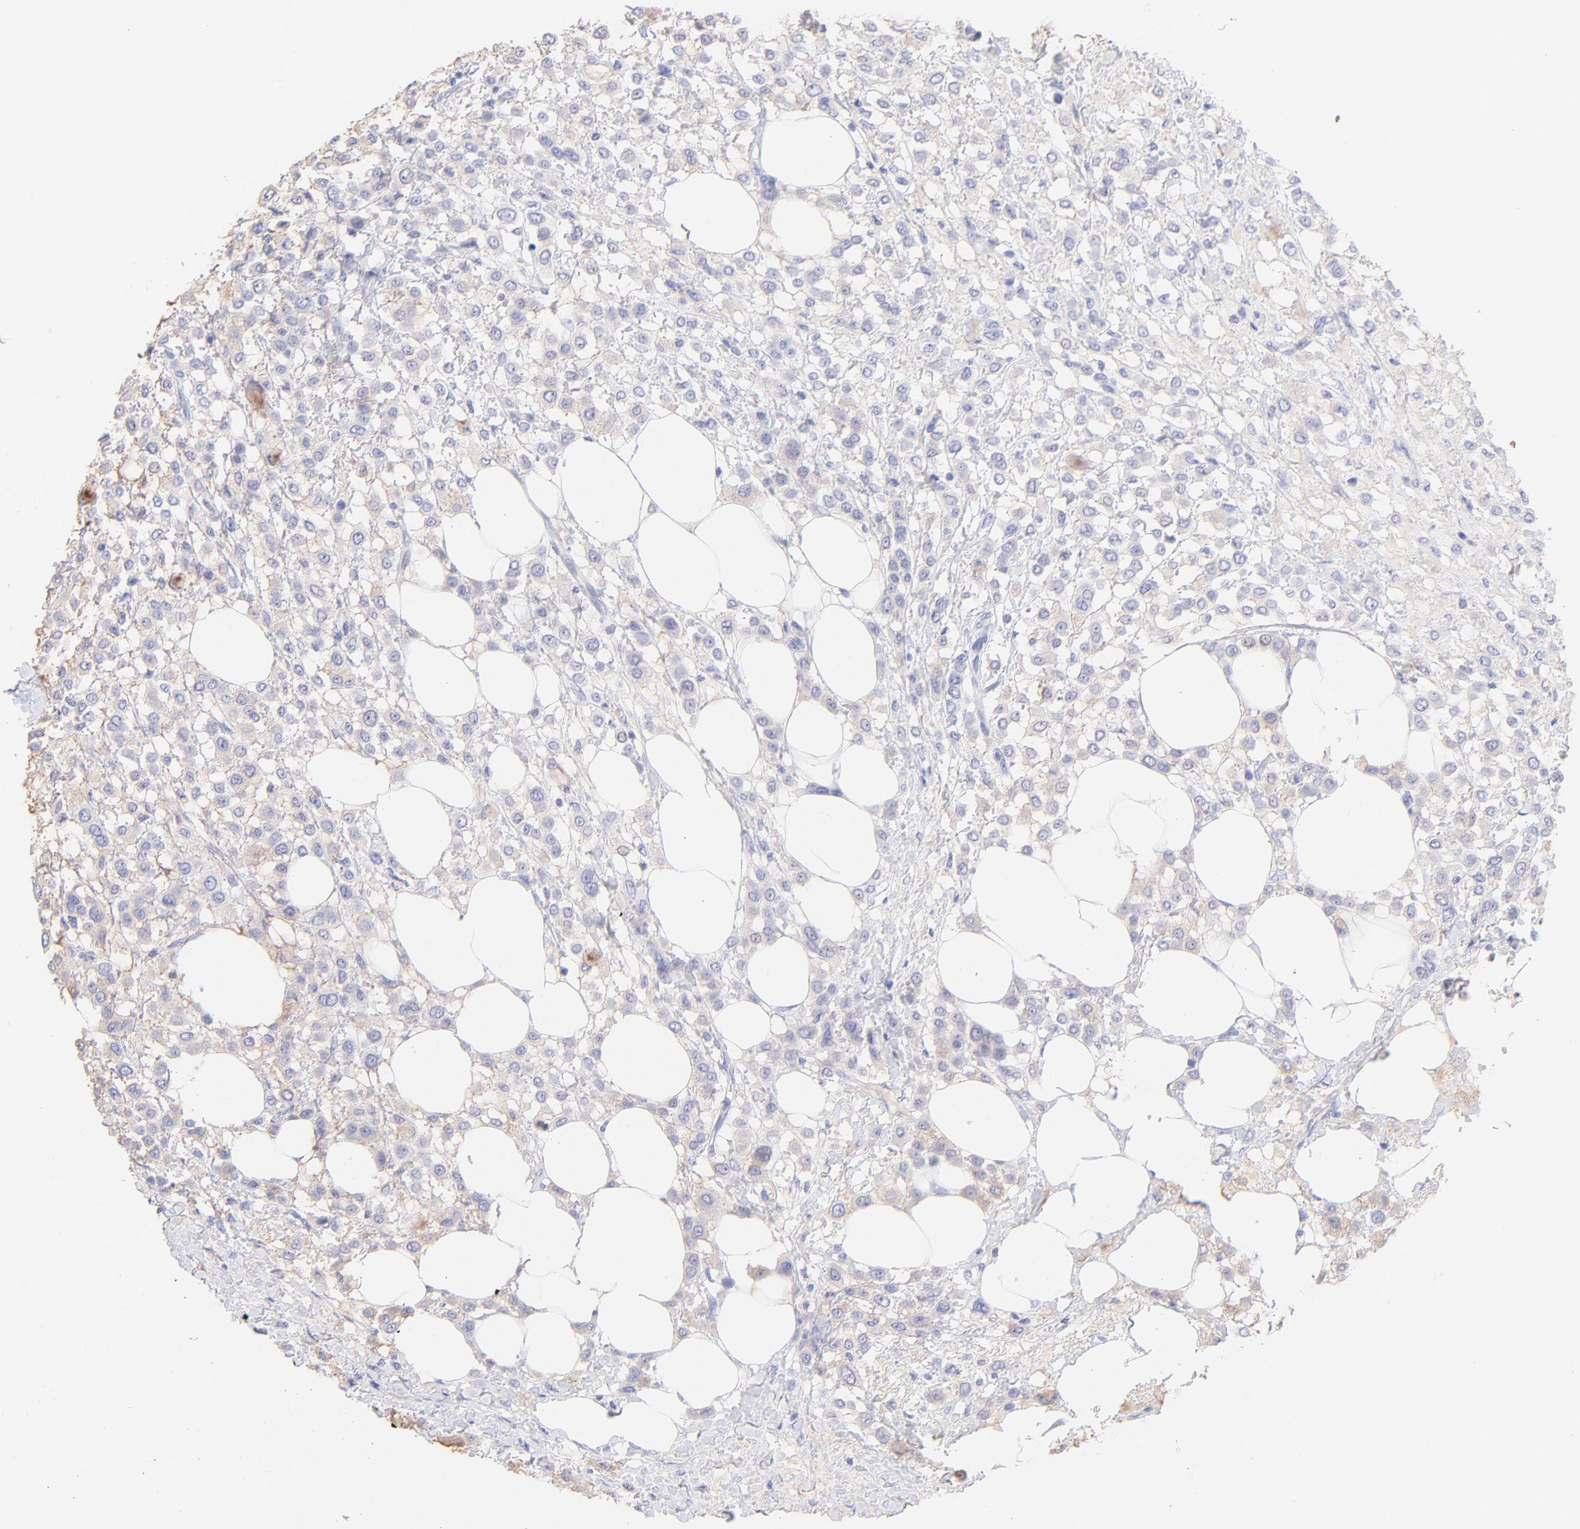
{"staining": {"intensity": "weak", "quantity": "<25%", "location": "cytoplasmic/membranous"}, "tissue": "breast cancer", "cell_type": "Tumor cells", "image_type": "cancer", "snomed": [{"axis": "morphology", "description": "Lobular carcinoma"}, {"axis": "topography", "description": "Breast"}], "caption": "This is an immunohistochemistry histopathology image of human breast cancer (lobular carcinoma). There is no staining in tumor cells.", "gene": "FRMPD3", "patient": {"sex": "female", "age": 85}}